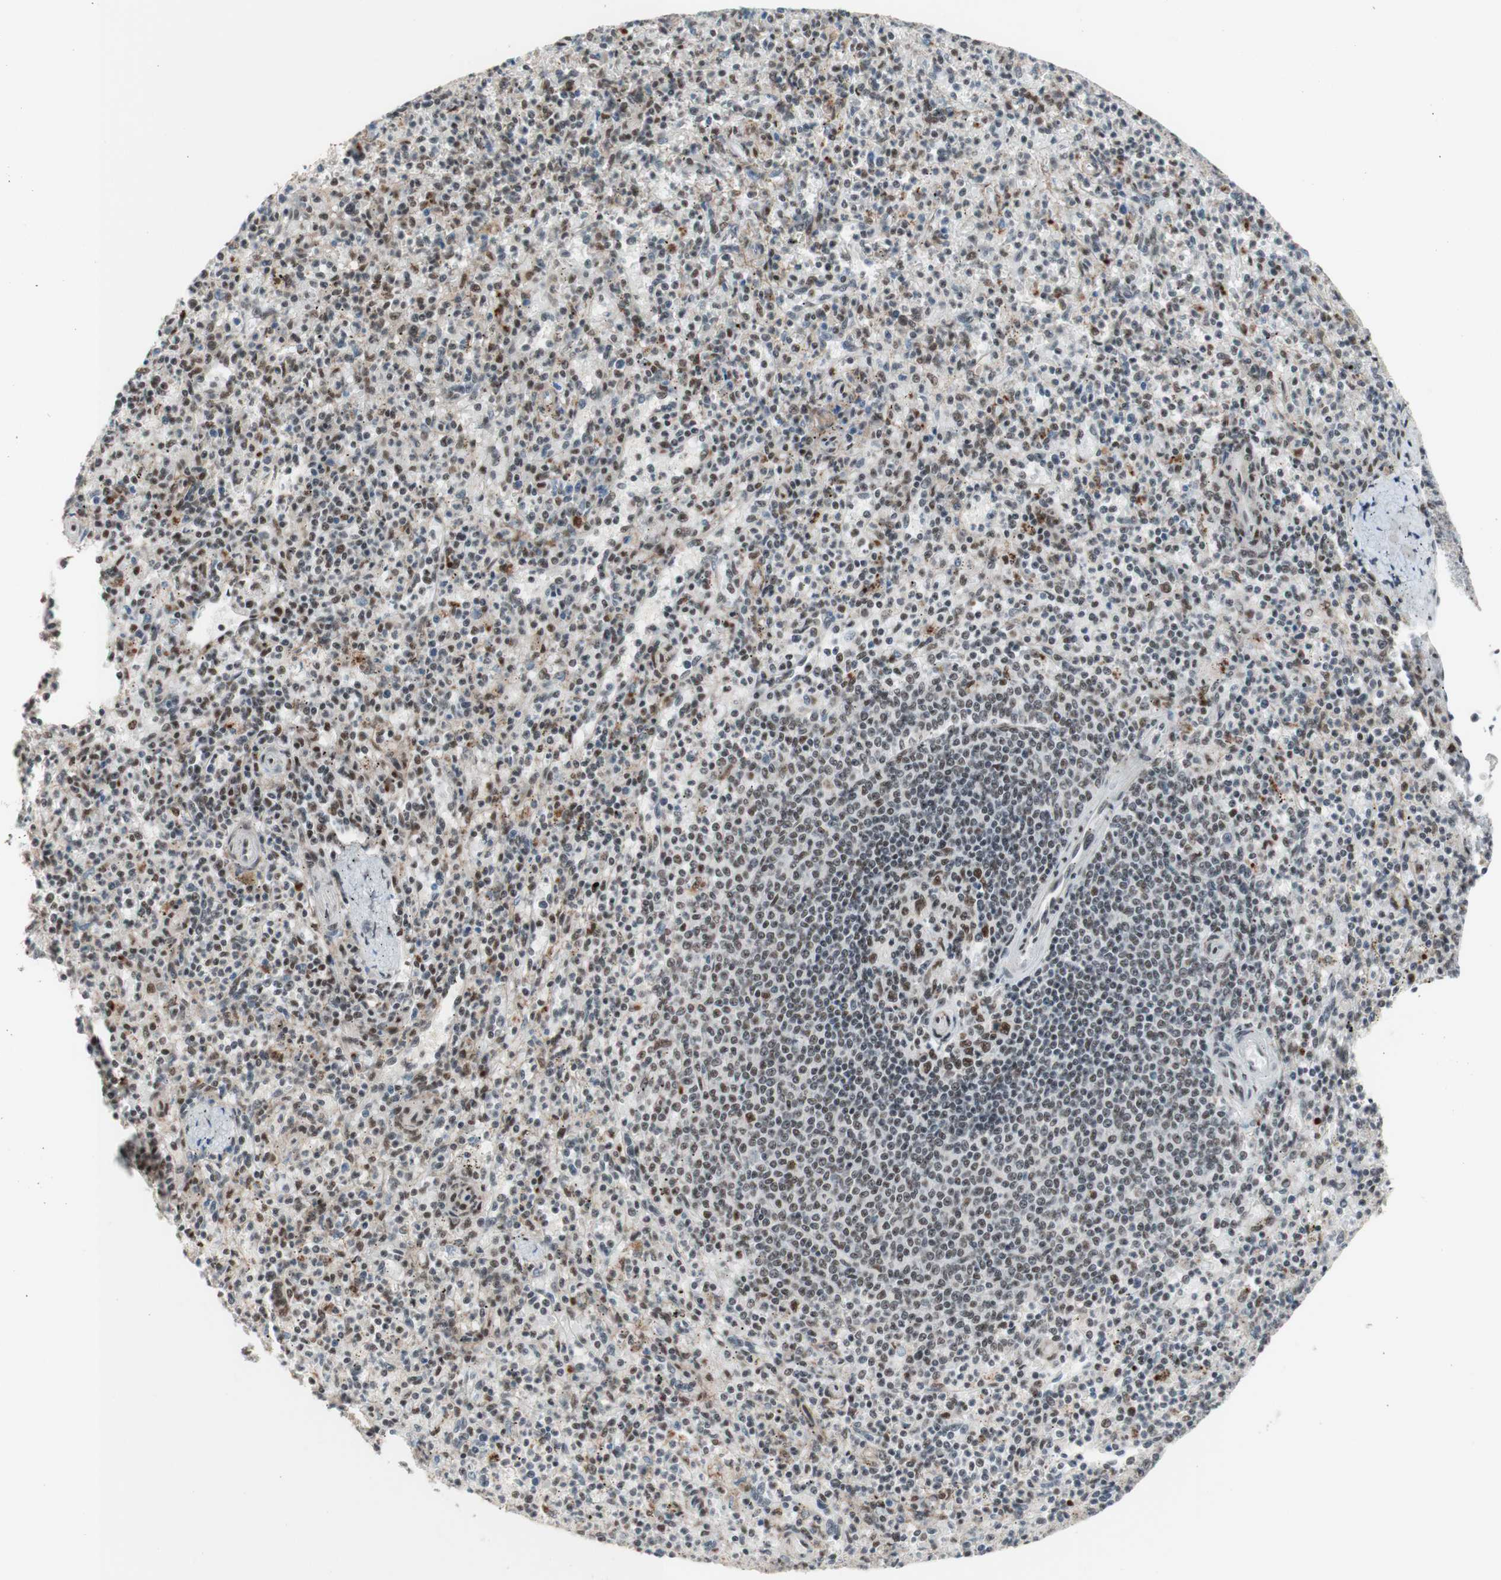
{"staining": {"intensity": "strong", "quantity": "25%-75%", "location": "nuclear"}, "tissue": "spleen", "cell_type": "Cells in red pulp", "image_type": "normal", "snomed": [{"axis": "morphology", "description": "Normal tissue, NOS"}, {"axis": "topography", "description": "Spleen"}], "caption": "Strong nuclear positivity is present in approximately 25%-75% of cells in red pulp in normal spleen.", "gene": "PRPF19", "patient": {"sex": "male", "age": 72}}